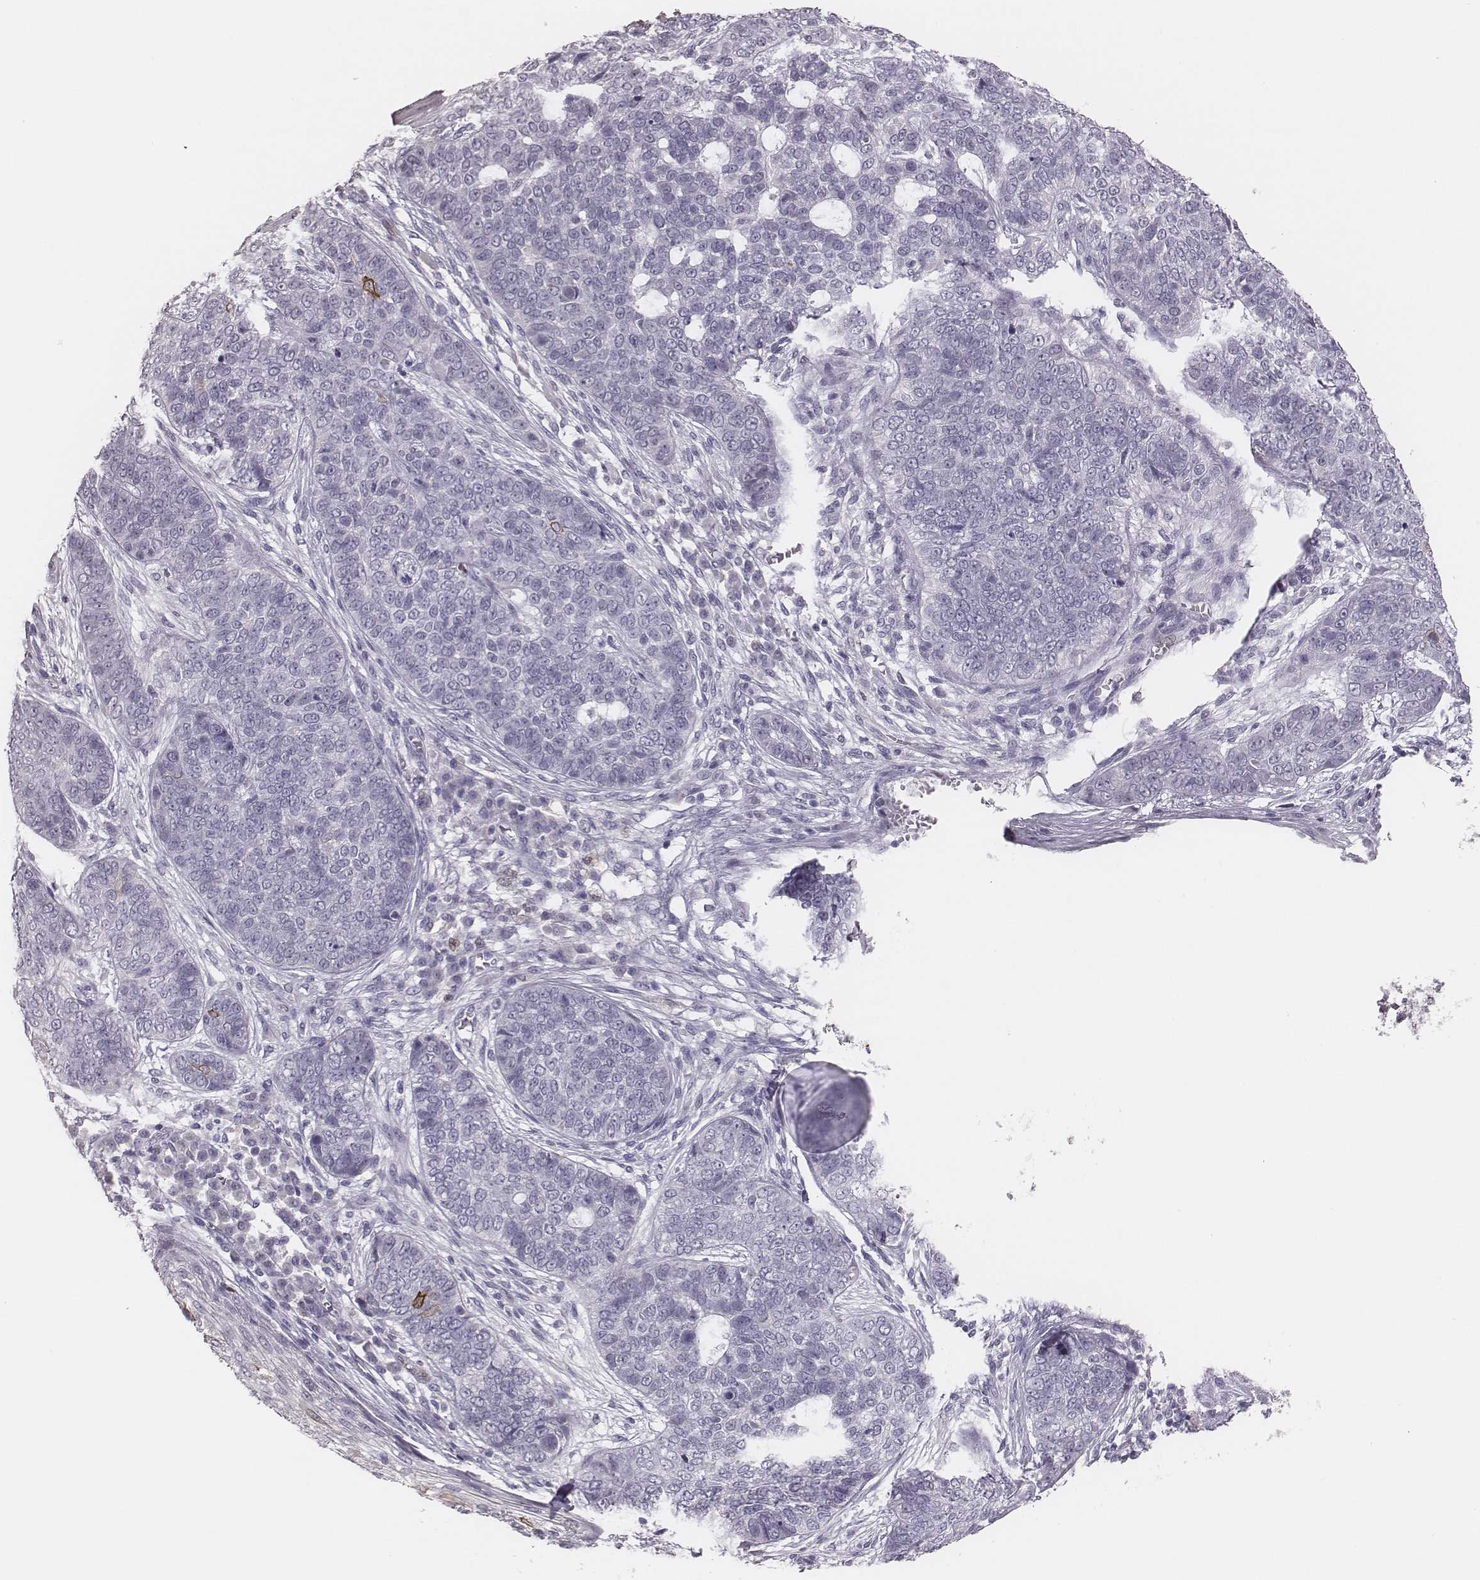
{"staining": {"intensity": "negative", "quantity": "none", "location": "none"}, "tissue": "skin cancer", "cell_type": "Tumor cells", "image_type": "cancer", "snomed": [{"axis": "morphology", "description": "Basal cell carcinoma"}, {"axis": "topography", "description": "Skin"}], "caption": "Histopathology image shows no significant protein staining in tumor cells of basal cell carcinoma (skin).", "gene": "ADGRF4", "patient": {"sex": "female", "age": 69}}